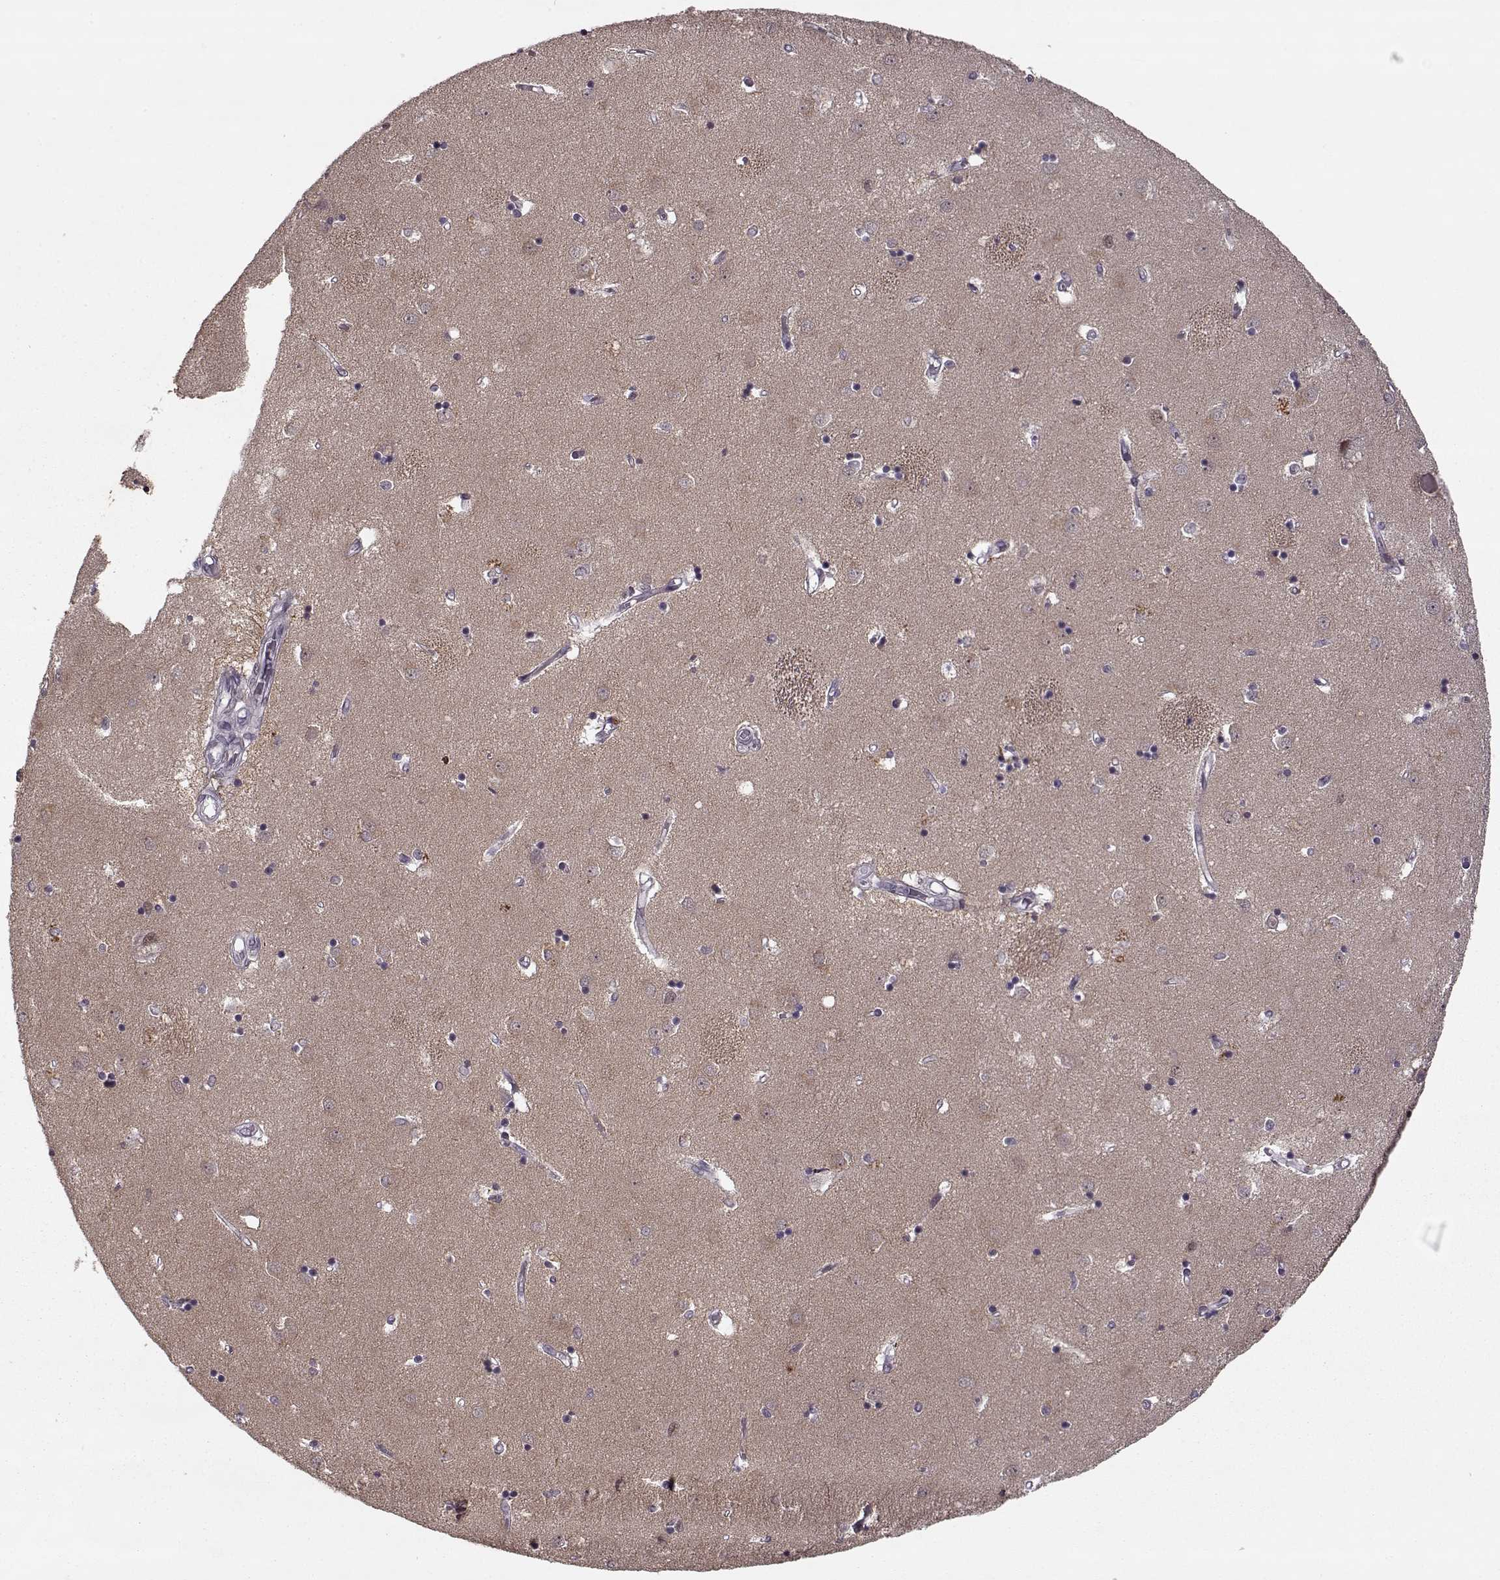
{"staining": {"intensity": "negative", "quantity": "none", "location": "none"}, "tissue": "caudate", "cell_type": "Glial cells", "image_type": "normal", "snomed": [{"axis": "morphology", "description": "Normal tissue, NOS"}, {"axis": "topography", "description": "Lateral ventricle wall"}], "caption": "A photomicrograph of caudate stained for a protein reveals no brown staining in glial cells.", "gene": "DENND4B", "patient": {"sex": "male", "age": 54}}